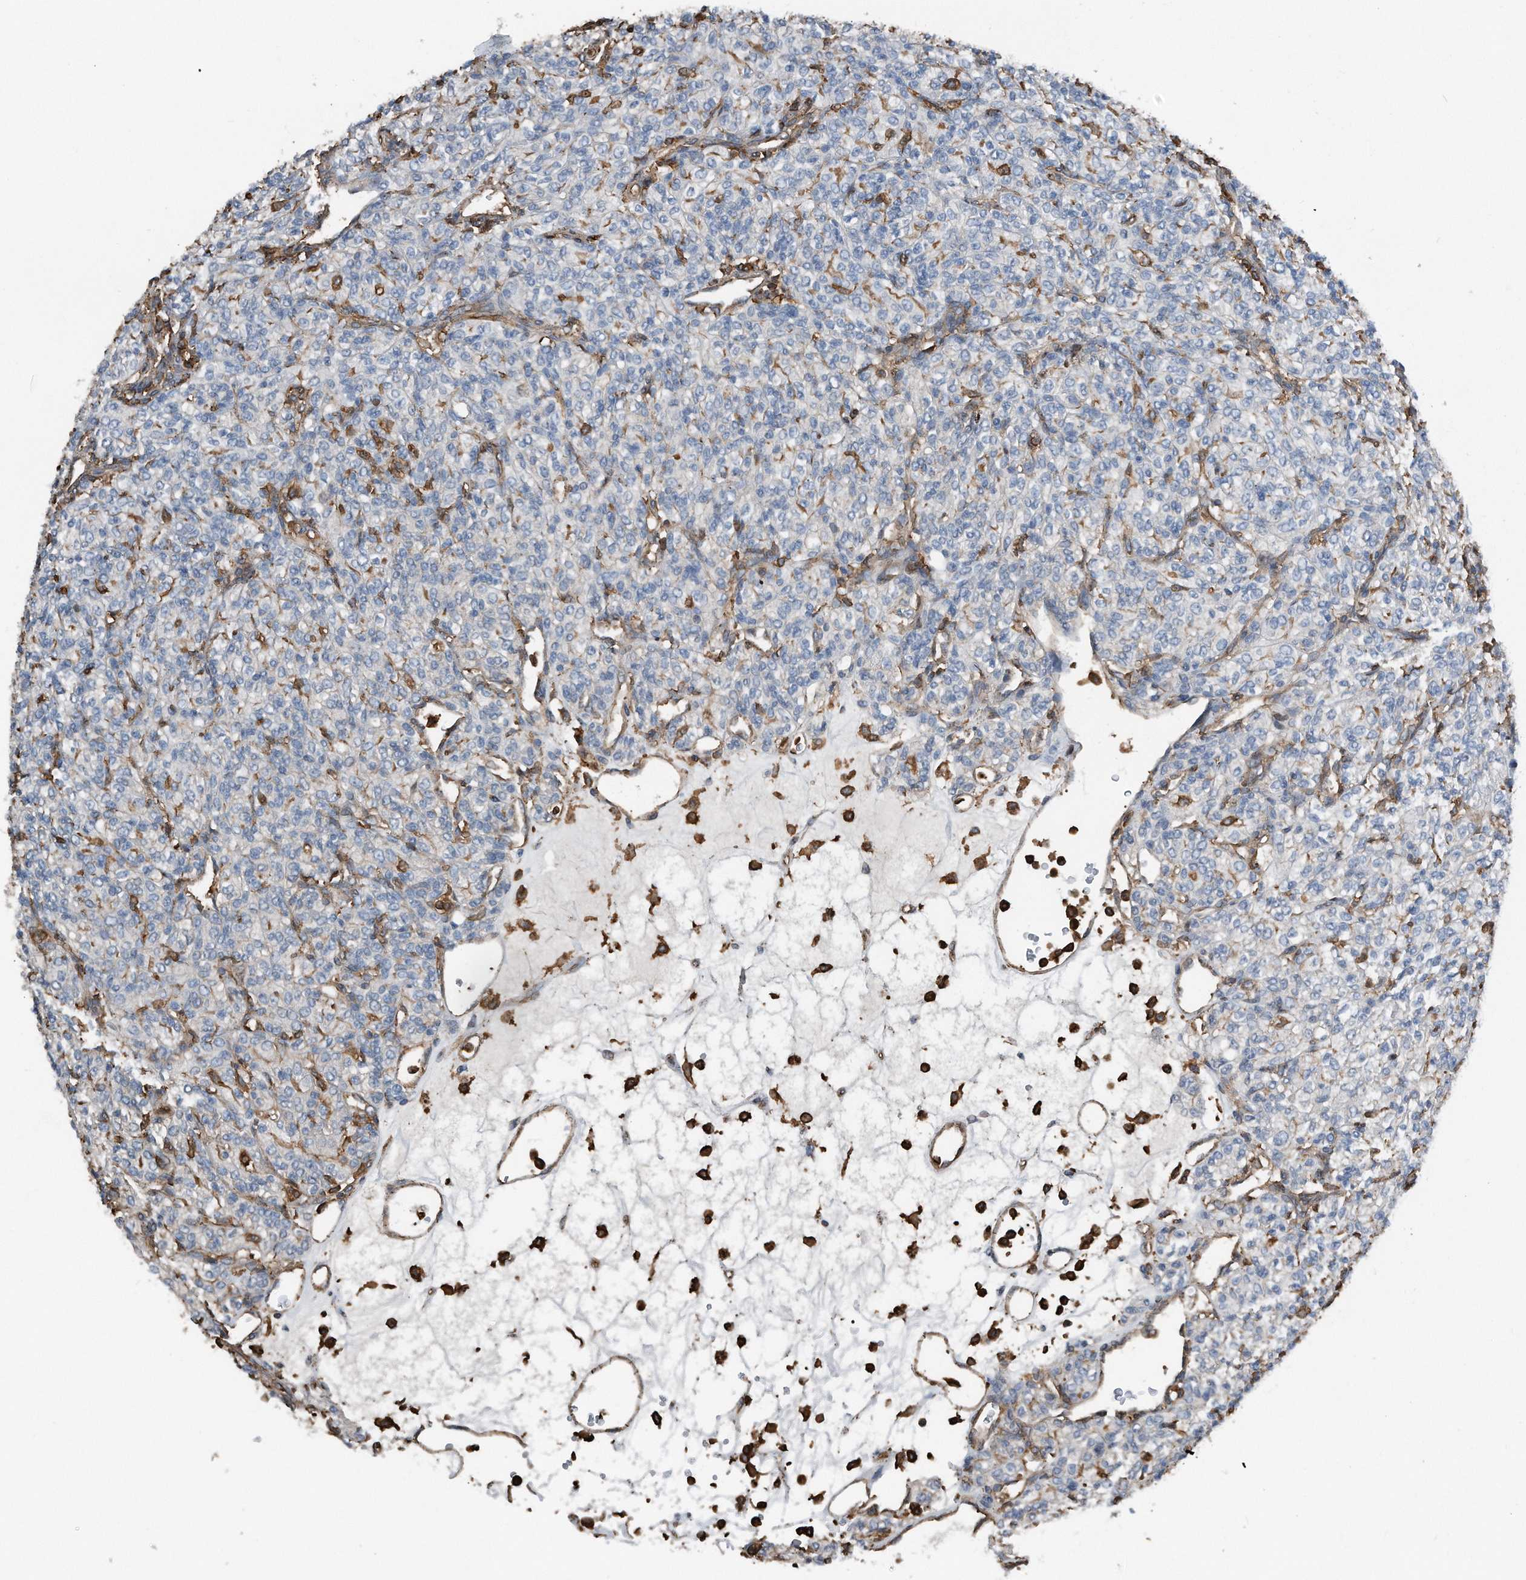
{"staining": {"intensity": "negative", "quantity": "none", "location": "none"}, "tissue": "renal cancer", "cell_type": "Tumor cells", "image_type": "cancer", "snomed": [{"axis": "morphology", "description": "Adenocarcinoma, NOS"}, {"axis": "topography", "description": "Kidney"}], "caption": "The micrograph shows no staining of tumor cells in renal cancer.", "gene": "RSPO3", "patient": {"sex": "male", "age": 77}}